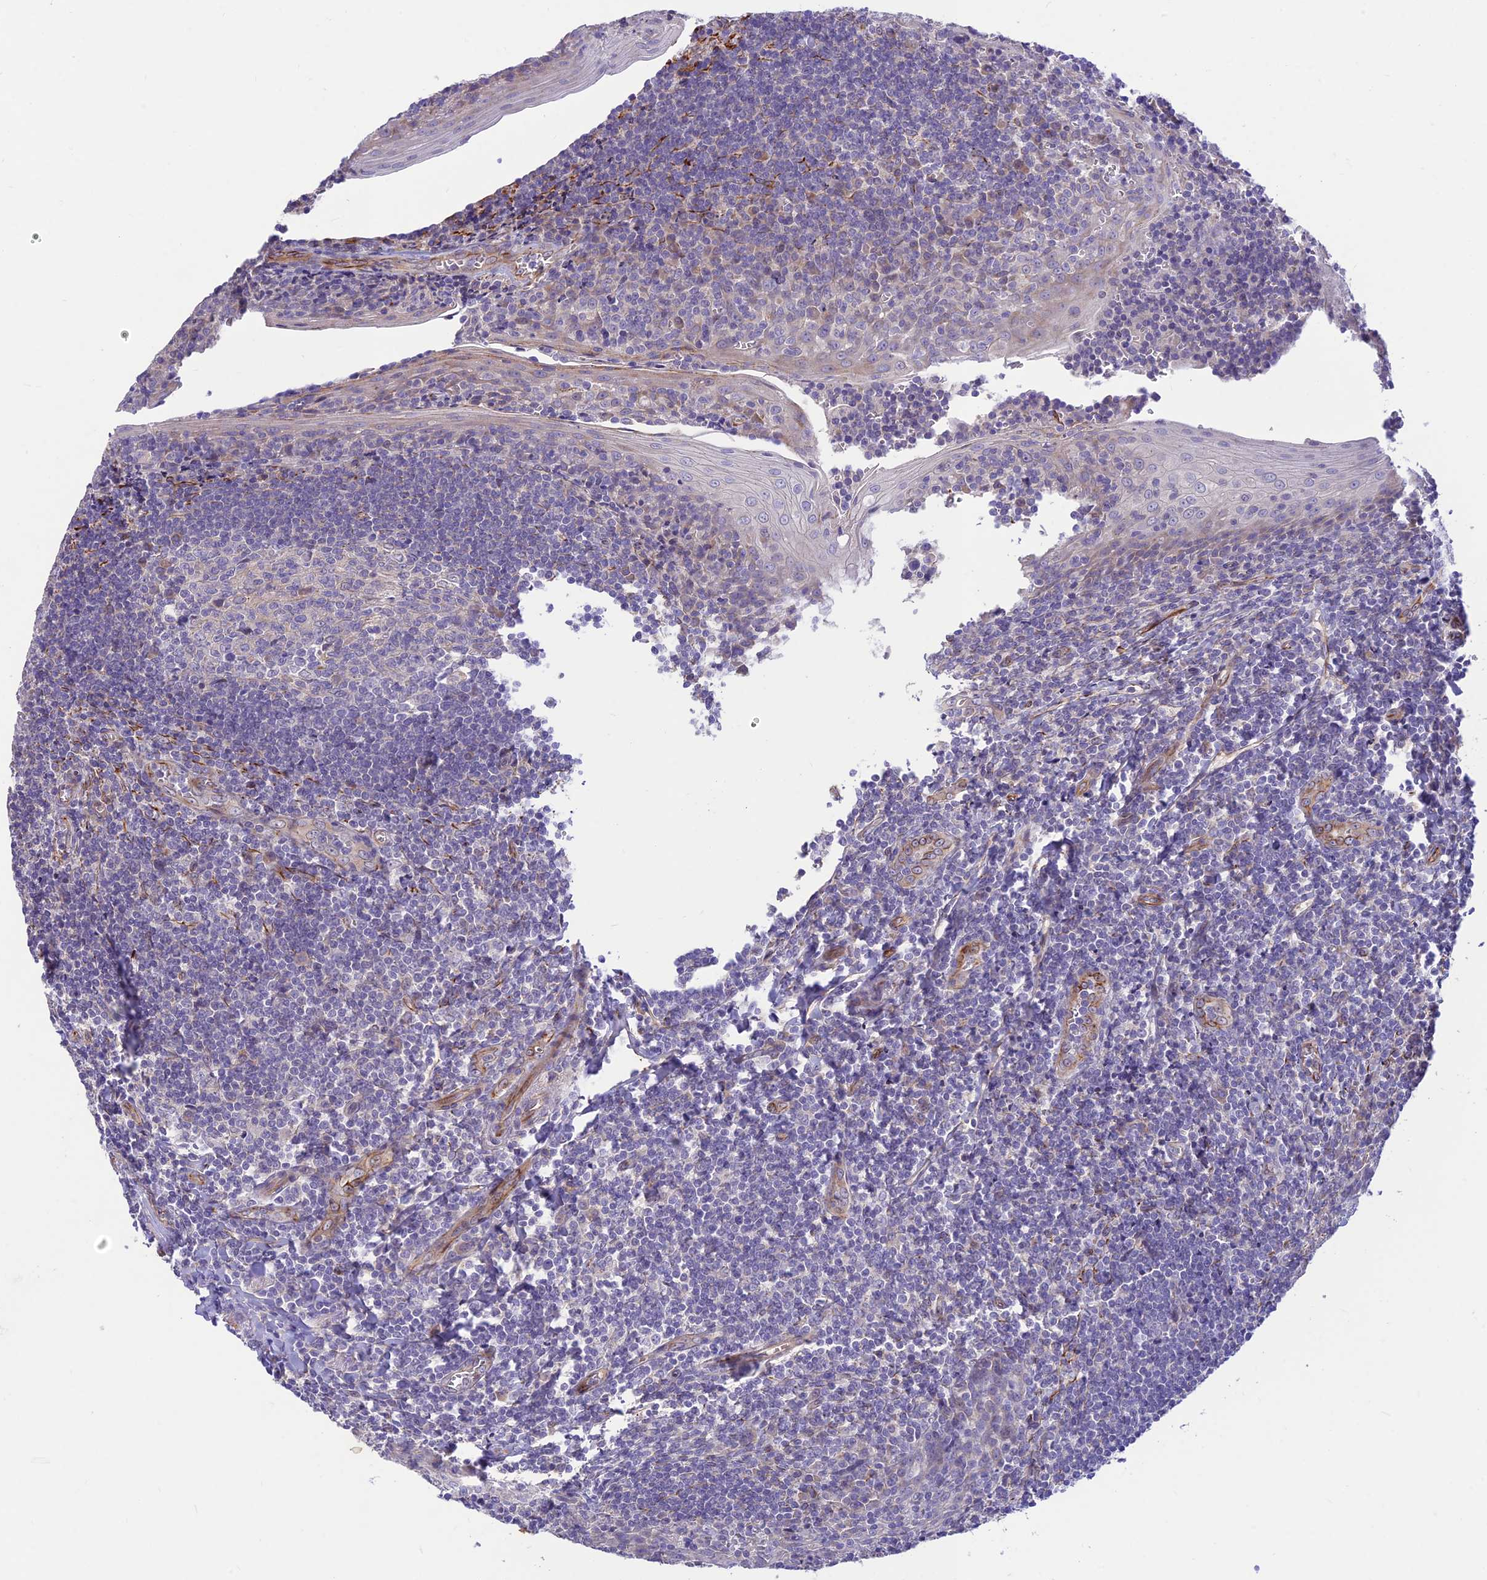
{"staining": {"intensity": "negative", "quantity": "none", "location": "none"}, "tissue": "tonsil", "cell_type": "Germinal center cells", "image_type": "normal", "snomed": [{"axis": "morphology", "description": "Normal tissue, NOS"}, {"axis": "topography", "description": "Tonsil"}], "caption": "DAB (3,3'-diaminobenzidine) immunohistochemical staining of unremarkable tonsil reveals no significant staining in germinal center cells.", "gene": "ST8SIA5", "patient": {"sex": "male", "age": 27}}